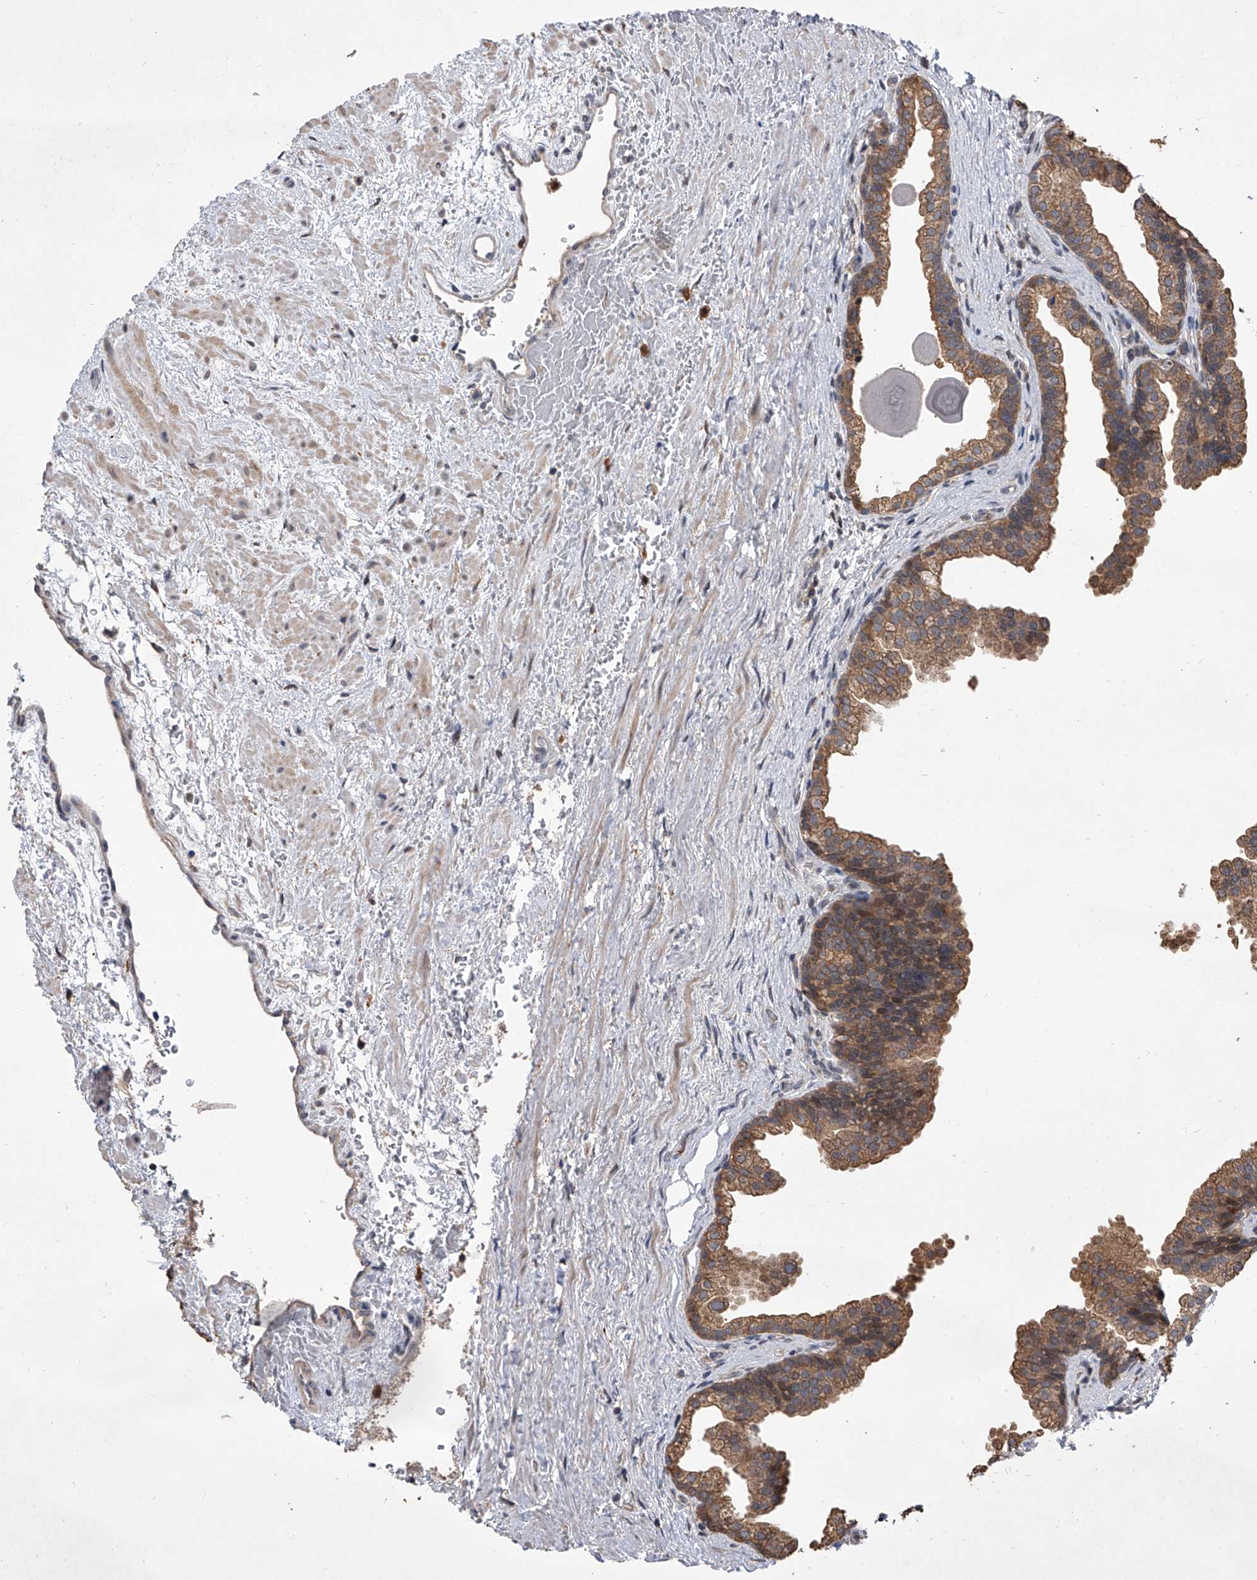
{"staining": {"intensity": "moderate", "quantity": ">75%", "location": "cytoplasmic/membranous"}, "tissue": "prostate", "cell_type": "Glandular cells", "image_type": "normal", "snomed": [{"axis": "morphology", "description": "Normal tissue, NOS"}, {"axis": "topography", "description": "Prostate"}], "caption": "Protein staining of benign prostate shows moderate cytoplasmic/membranous positivity in approximately >75% of glandular cells. The protein of interest is shown in brown color, while the nuclei are stained blue.", "gene": "BHLHE23", "patient": {"sex": "male", "age": 48}}